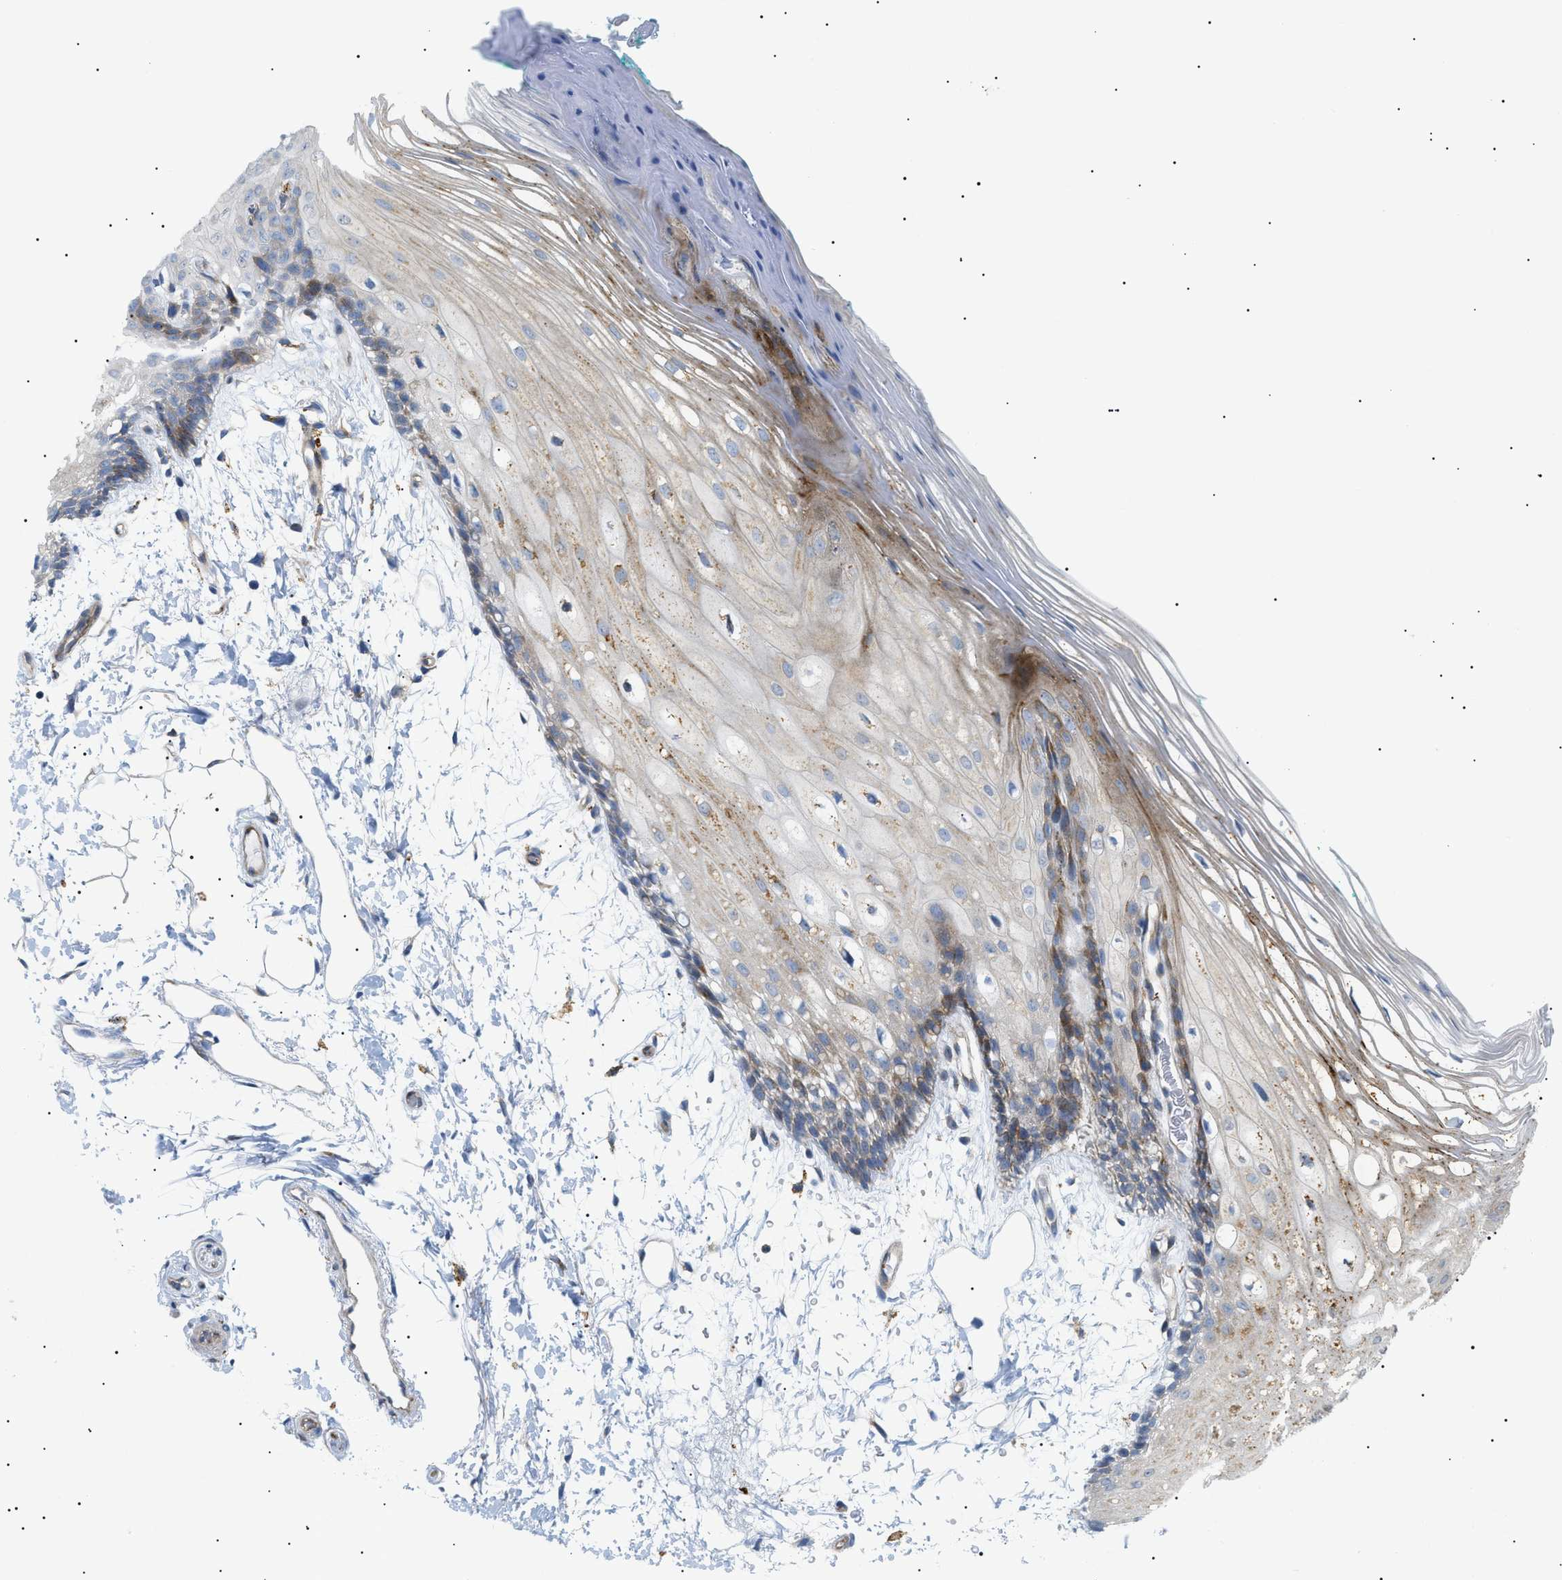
{"staining": {"intensity": "weak", "quantity": "25%-75%", "location": "cytoplasmic/membranous"}, "tissue": "oral mucosa", "cell_type": "Squamous epithelial cells", "image_type": "normal", "snomed": [{"axis": "morphology", "description": "Normal tissue, NOS"}, {"axis": "topography", "description": "Skeletal muscle"}, {"axis": "topography", "description": "Oral tissue"}, {"axis": "topography", "description": "Peripheral nerve tissue"}], "caption": "DAB immunohistochemical staining of normal human oral mucosa displays weak cytoplasmic/membranous protein staining in about 25%-75% of squamous epithelial cells.", "gene": "SFXN5", "patient": {"sex": "female", "age": 84}}